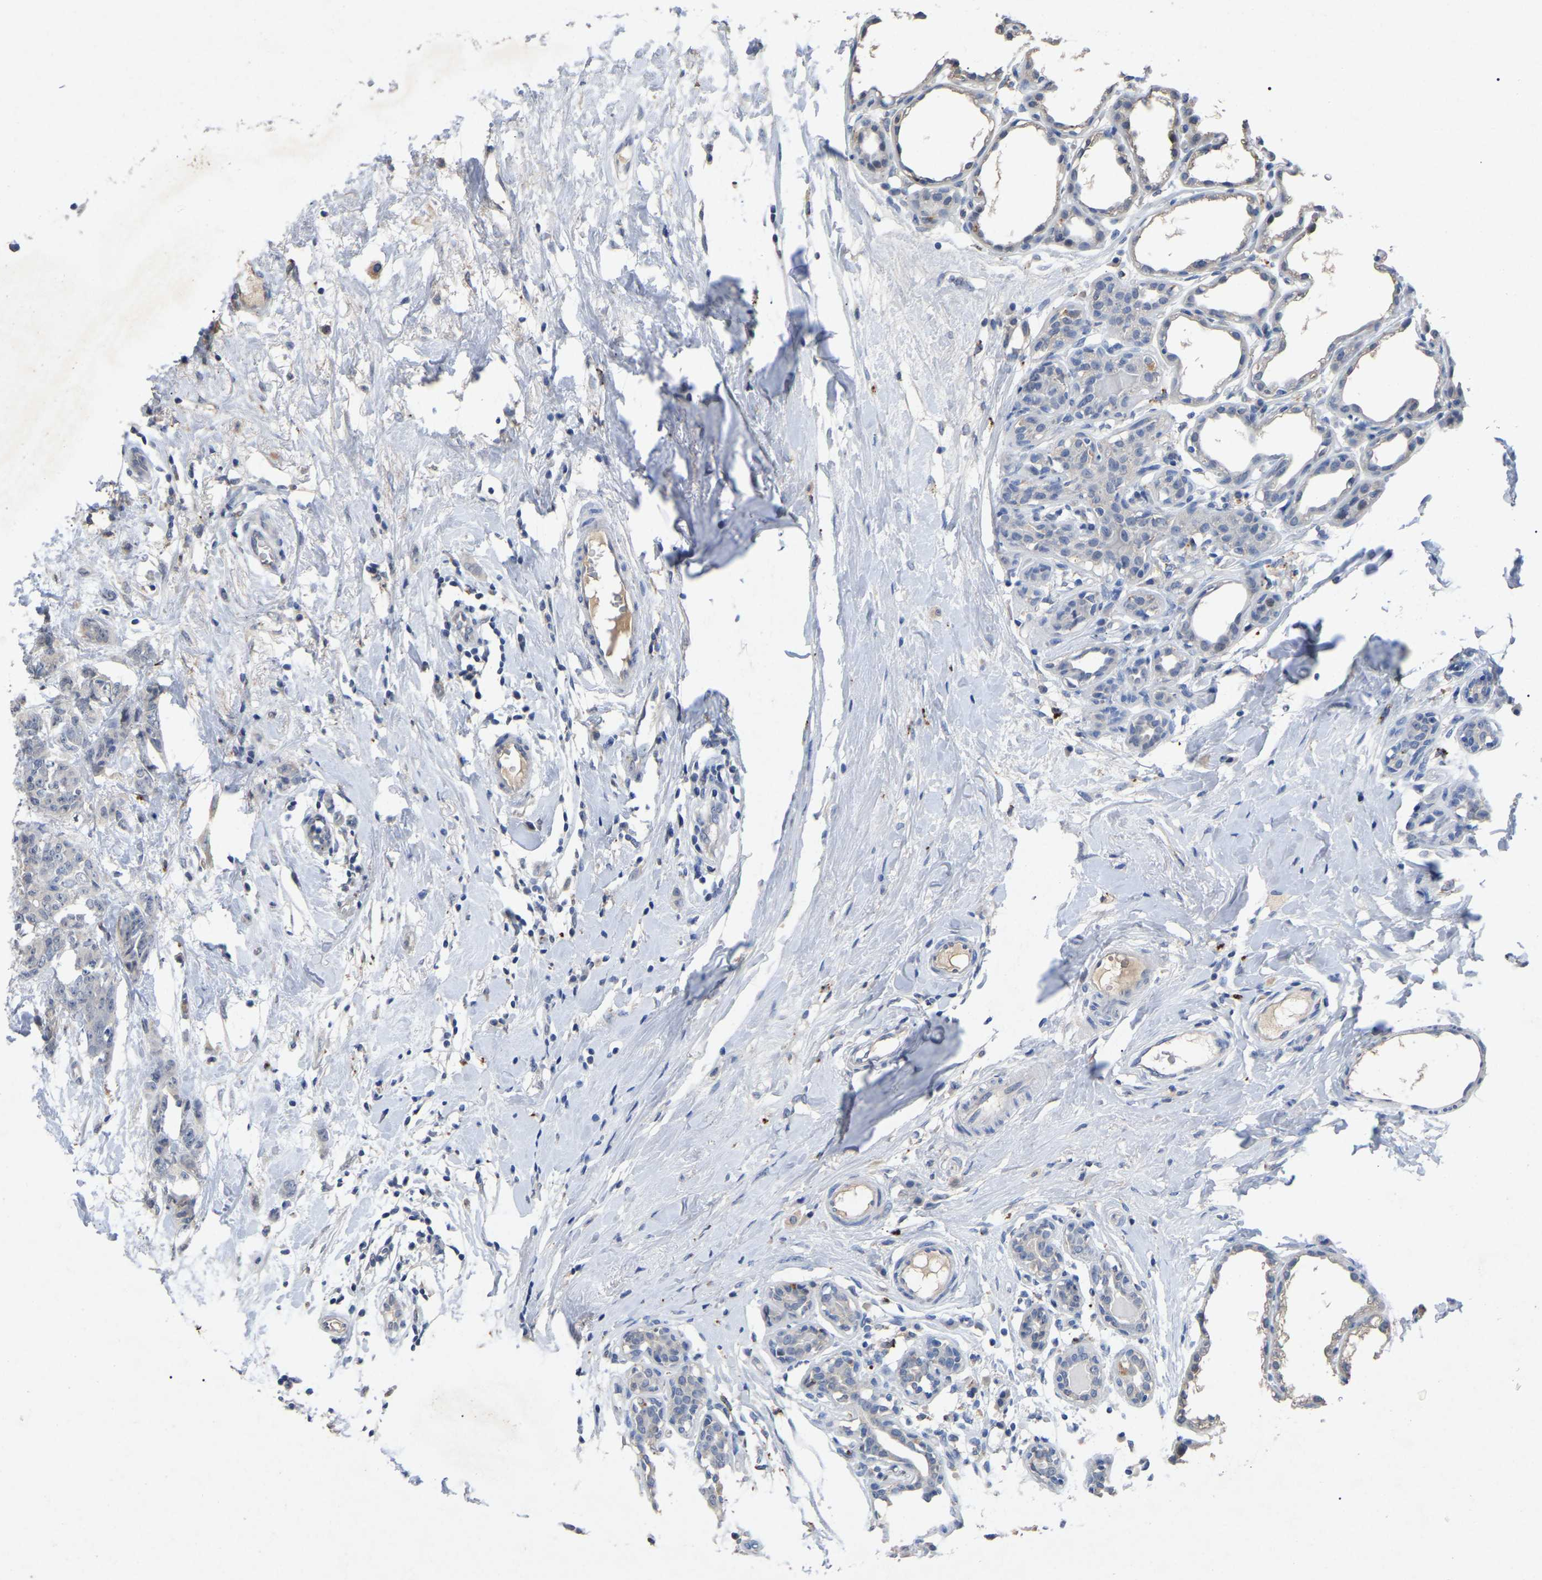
{"staining": {"intensity": "negative", "quantity": "none", "location": "none"}, "tissue": "breast cancer", "cell_type": "Tumor cells", "image_type": "cancer", "snomed": [{"axis": "morphology", "description": "Normal tissue, NOS"}, {"axis": "morphology", "description": "Duct carcinoma"}, {"axis": "topography", "description": "Breast"}], "caption": "Tumor cells show no significant expression in breast intraductal carcinoma.", "gene": "SMPD2", "patient": {"sex": "female", "age": 40}}